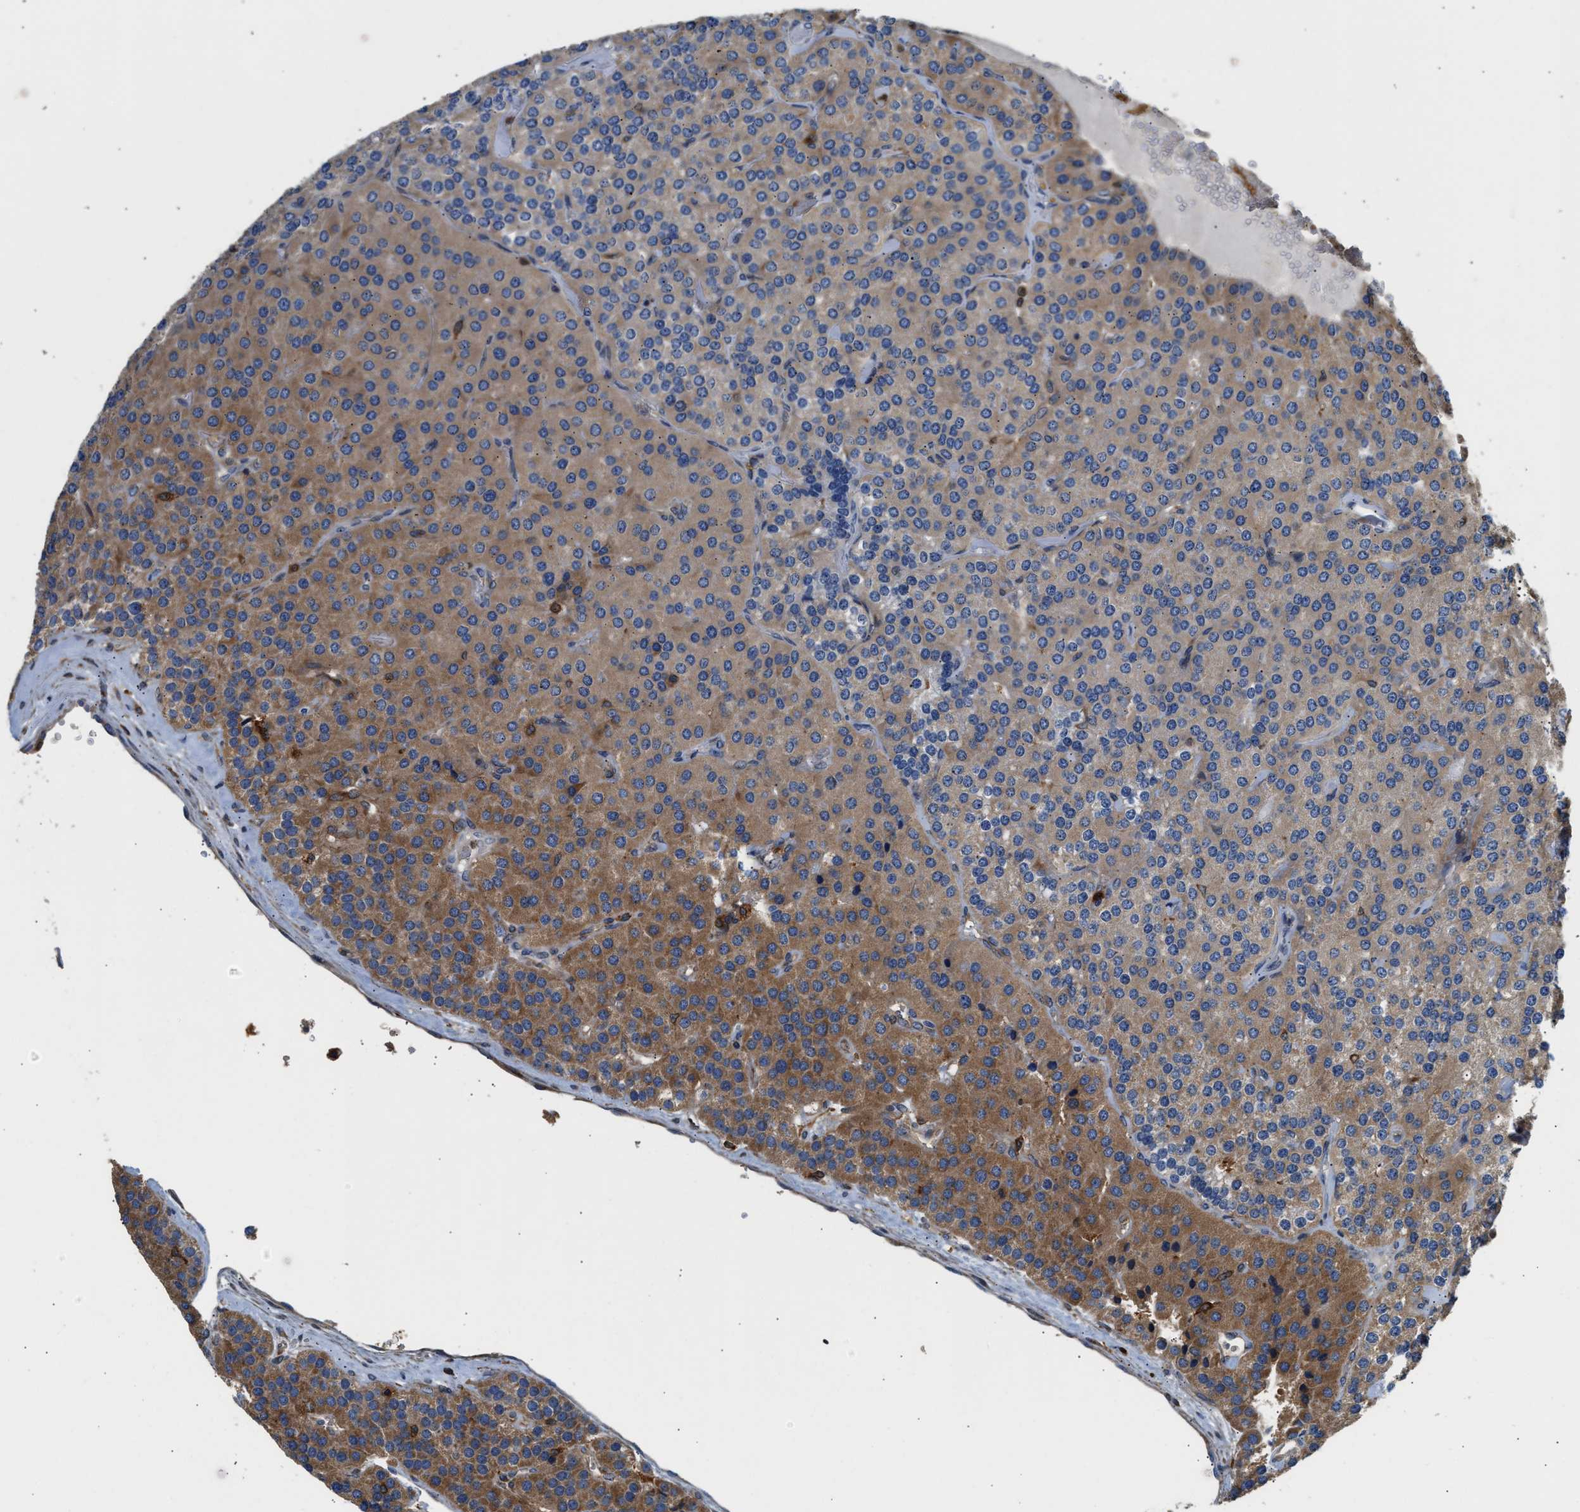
{"staining": {"intensity": "moderate", "quantity": ">75%", "location": "cytoplasmic/membranous"}, "tissue": "parathyroid gland", "cell_type": "Glandular cells", "image_type": "normal", "snomed": [{"axis": "morphology", "description": "Normal tissue, NOS"}, {"axis": "morphology", "description": "Adenoma, NOS"}, {"axis": "topography", "description": "Parathyroid gland"}], "caption": "The immunohistochemical stain highlights moderate cytoplasmic/membranous staining in glandular cells of normal parathyroid gland.", "gene": "RAB31", "patient": {"sex": "female", "age": 86}}